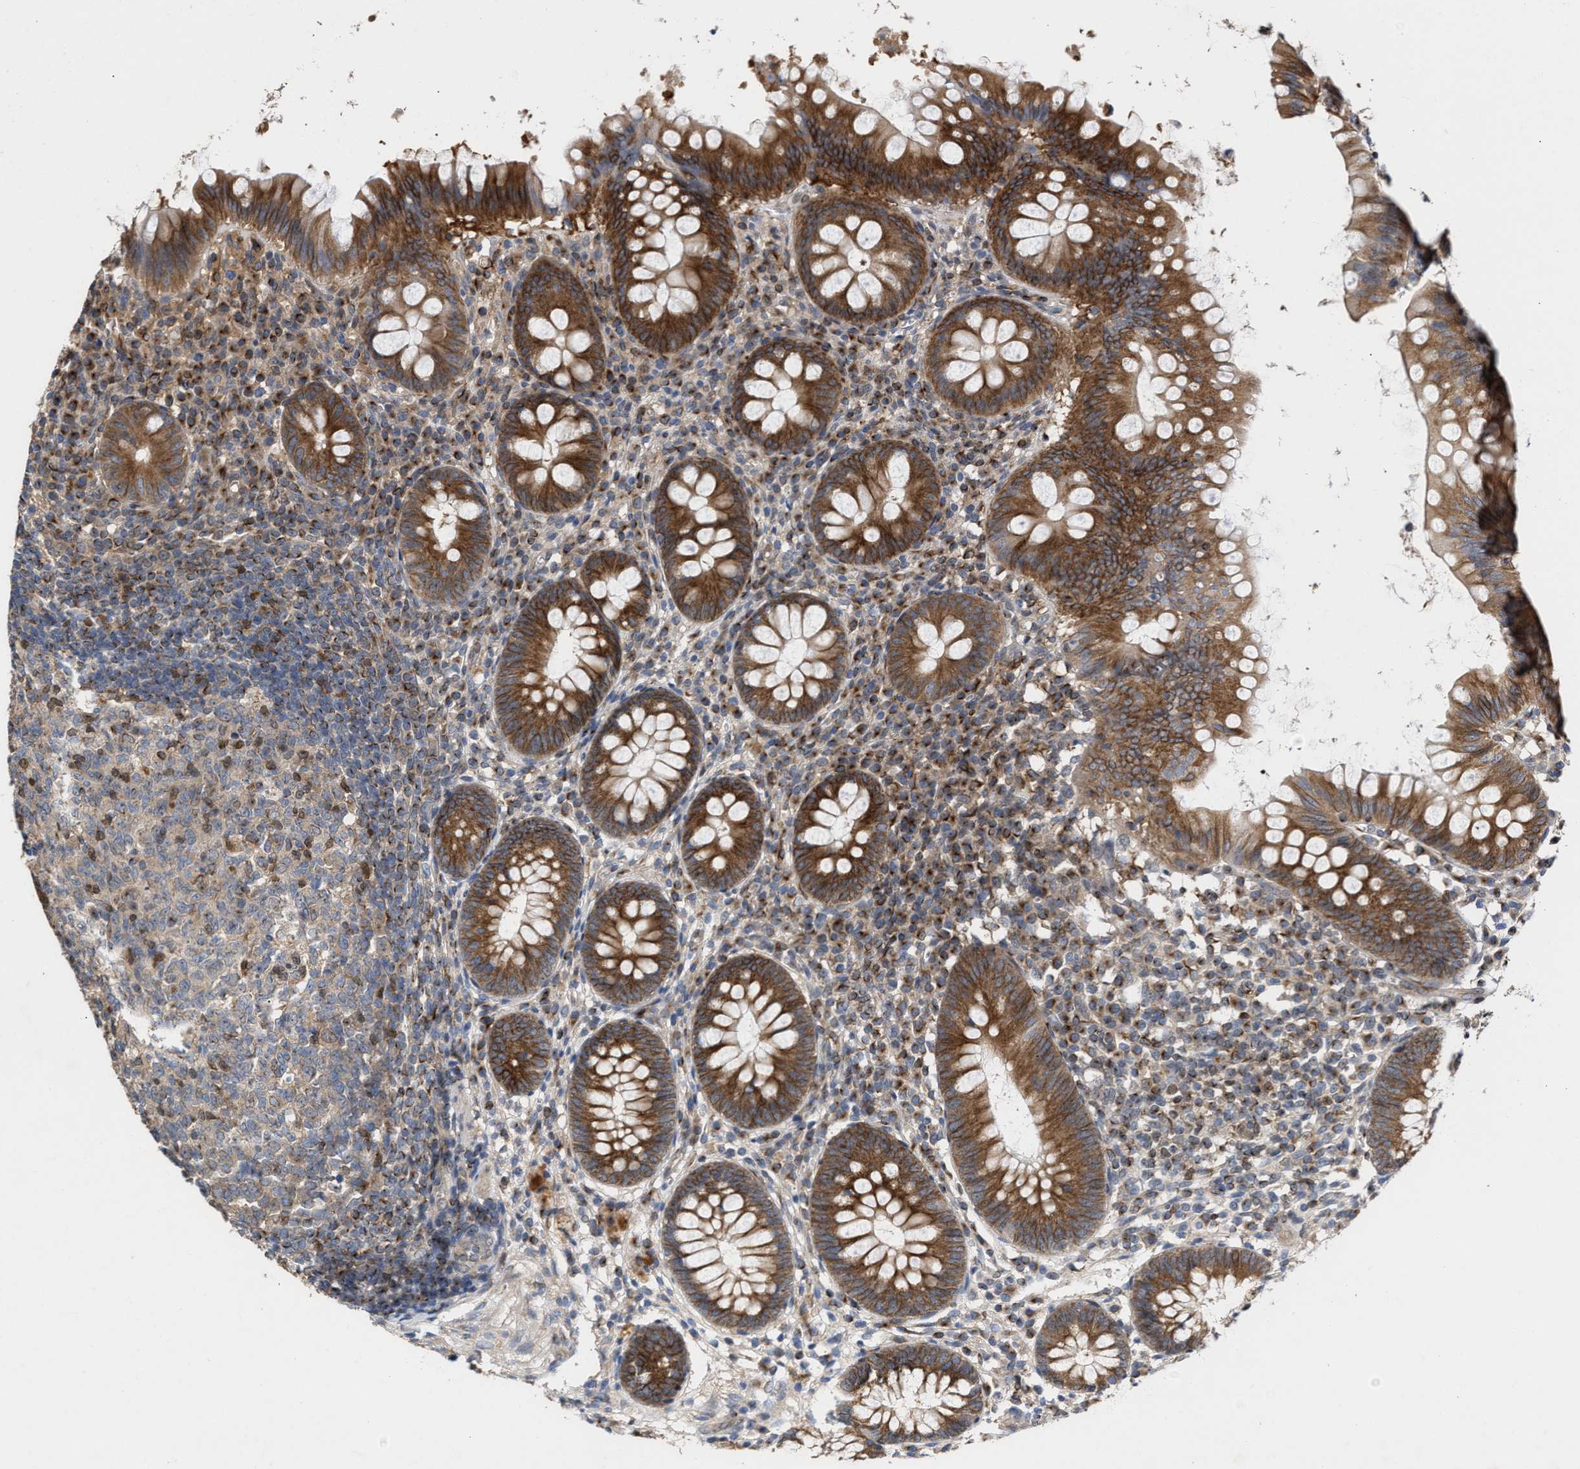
{"staining": {"intensity": "strong", "quantity": ">75%", "location": "cytoplasmic/membranous"}, "tissue": "appendix", "cell_type": "Glandular cells", "image_type": "normal", "snomed": [{"axis": "morphology", "description": "Normal tissue, NOS"}, {"axis": "topography", "description": "Appendix"}], "caption": "Immunohistochemical staining of normal appendix exhibits strong cytoplasmic/membranous protein staining in about >75% of glandular cells. Nuclei are stained in blue.", "gene": "BBLN", "patient": {"sex": "male", "age": 56}}